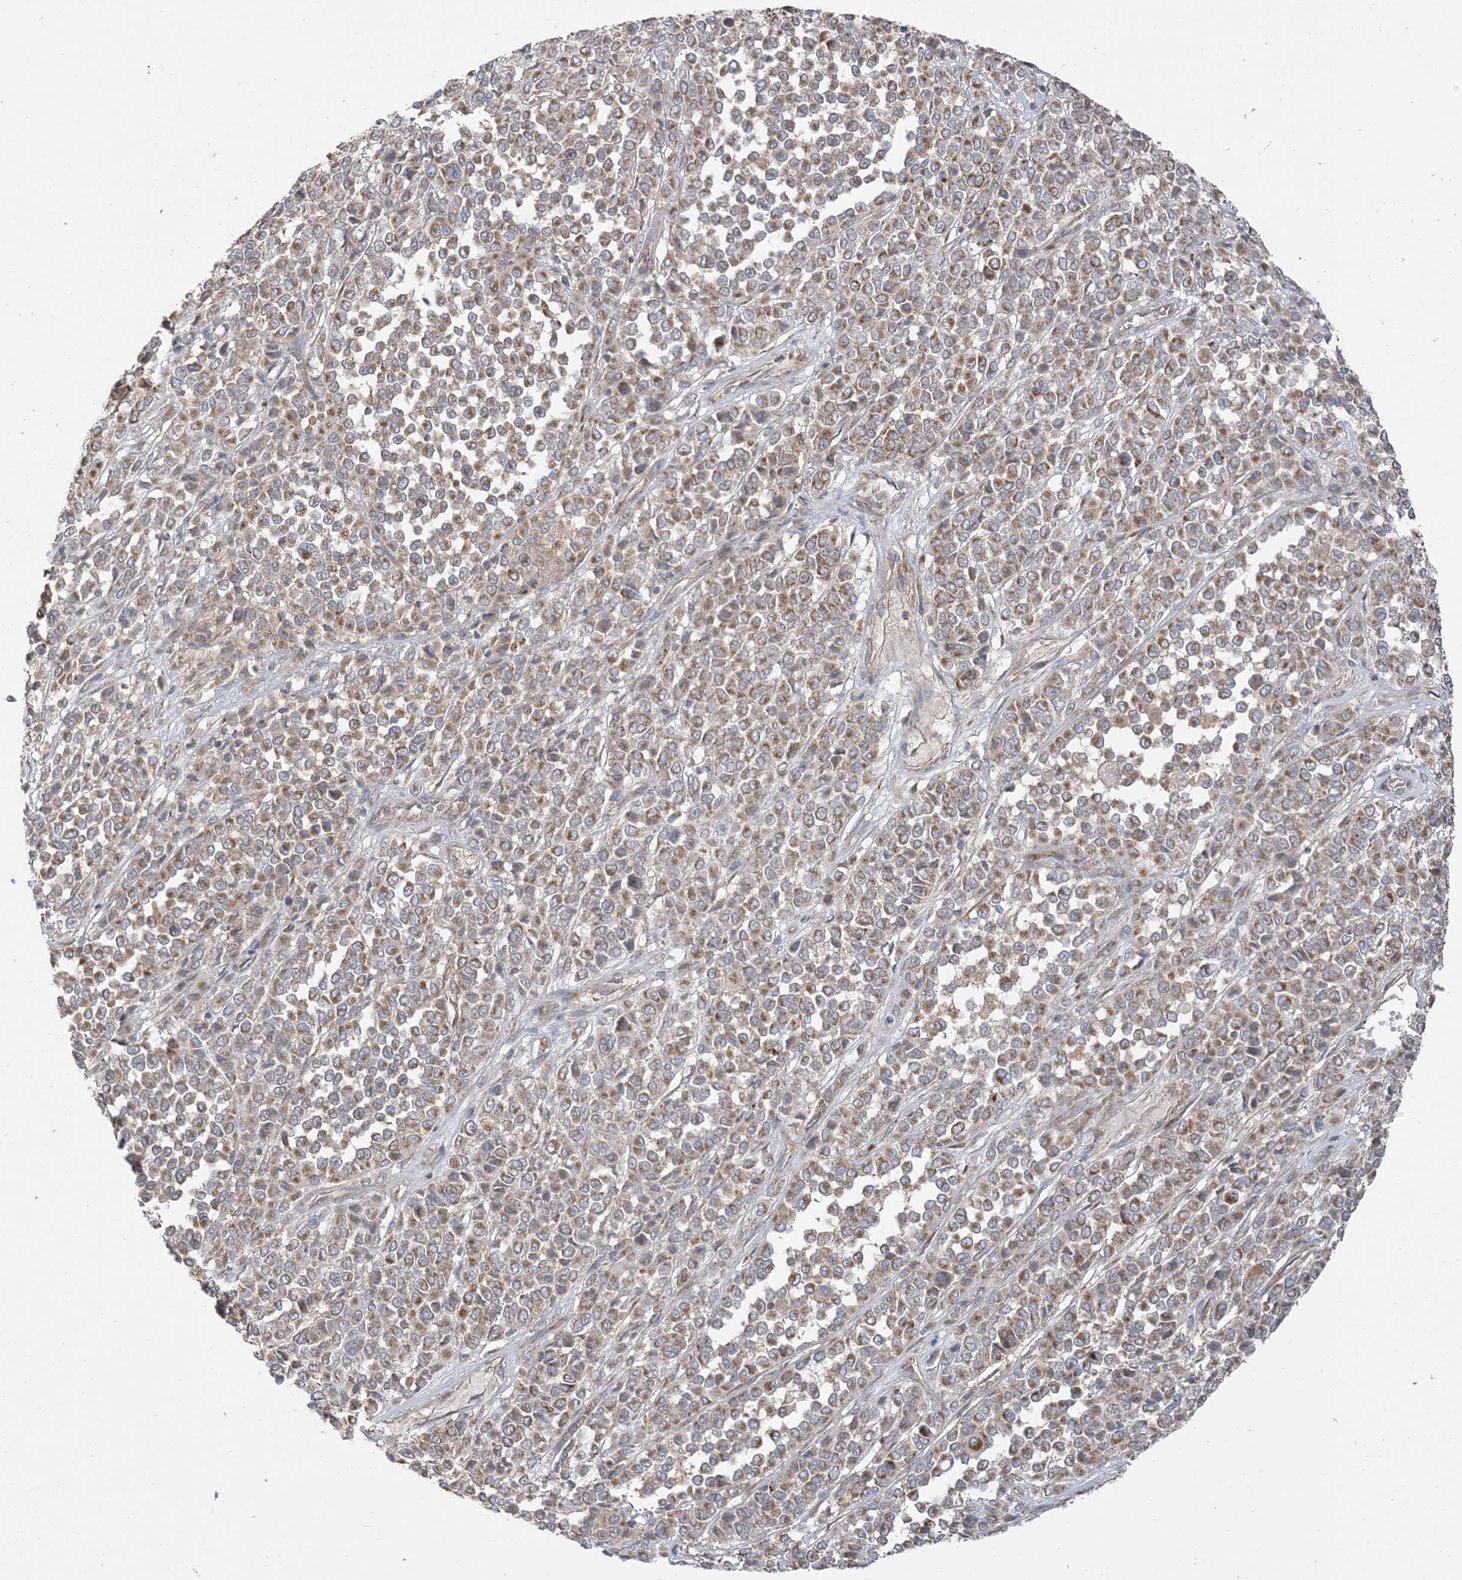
{"staining": {"intensity": "strong", "quantity": ">75%", "location": "cytoplasmic/membranous"}, "tissue": "melanoma", "cell_type": "Tumor cells", "image_type": "cancer", "snomed": [{"axis": "morphology", "description": "Malignant melanoma, Metastatic site"}, {"axis": "topography", "description": "Pancreas"}], "caption": "Strong cytoplasmic/membranous staining for a protein is identified in about >75% of tumor cells of malignant melanoma (metastatic site) using immunohistochemistry.", "gene": "AARS2", "patient": {"sex": "female", "age": 30}}